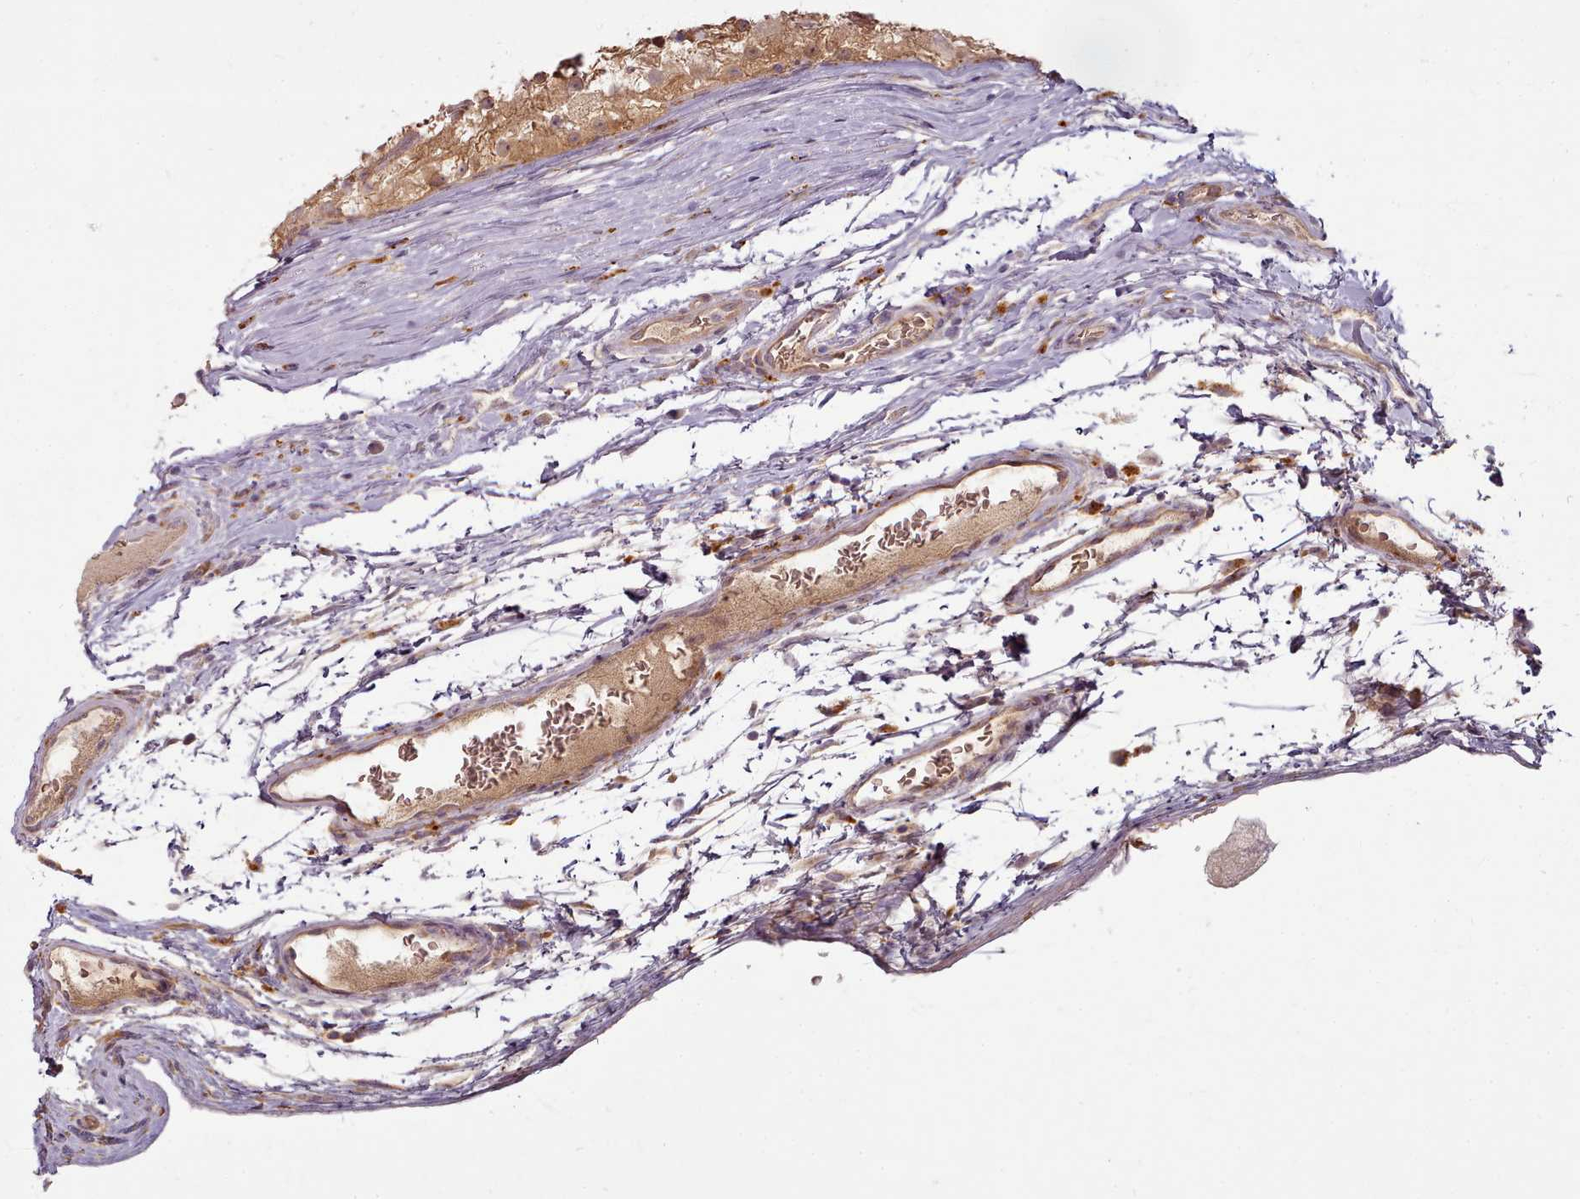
{"staining": {"intensity": "moderate", "quantity": ">75%", "location": "cytoplasmic/membranous,nuclear"}, "tissue": "renal cancer", "cell_type": "Tumor cells", "image_type": "cancer", "snomed": [{"axis": "morphology", "description": "Adenocarcinoma, NOS"}, {"axis": "topography", "description": "Kidney"}], "caption": "DAB immunohistochemical staining of renal cancer (adenocarcinoma) shows moderate cytoplasmic/membranous and nuclear protein expression in approximately >75% of tumor cells. Immunohistochemistry (ihc) stains the protein of interest in brown and the nuclei are stained blue.", "gene": "C1QTNF5", "patient": {"sex": "female", "age": 72}}